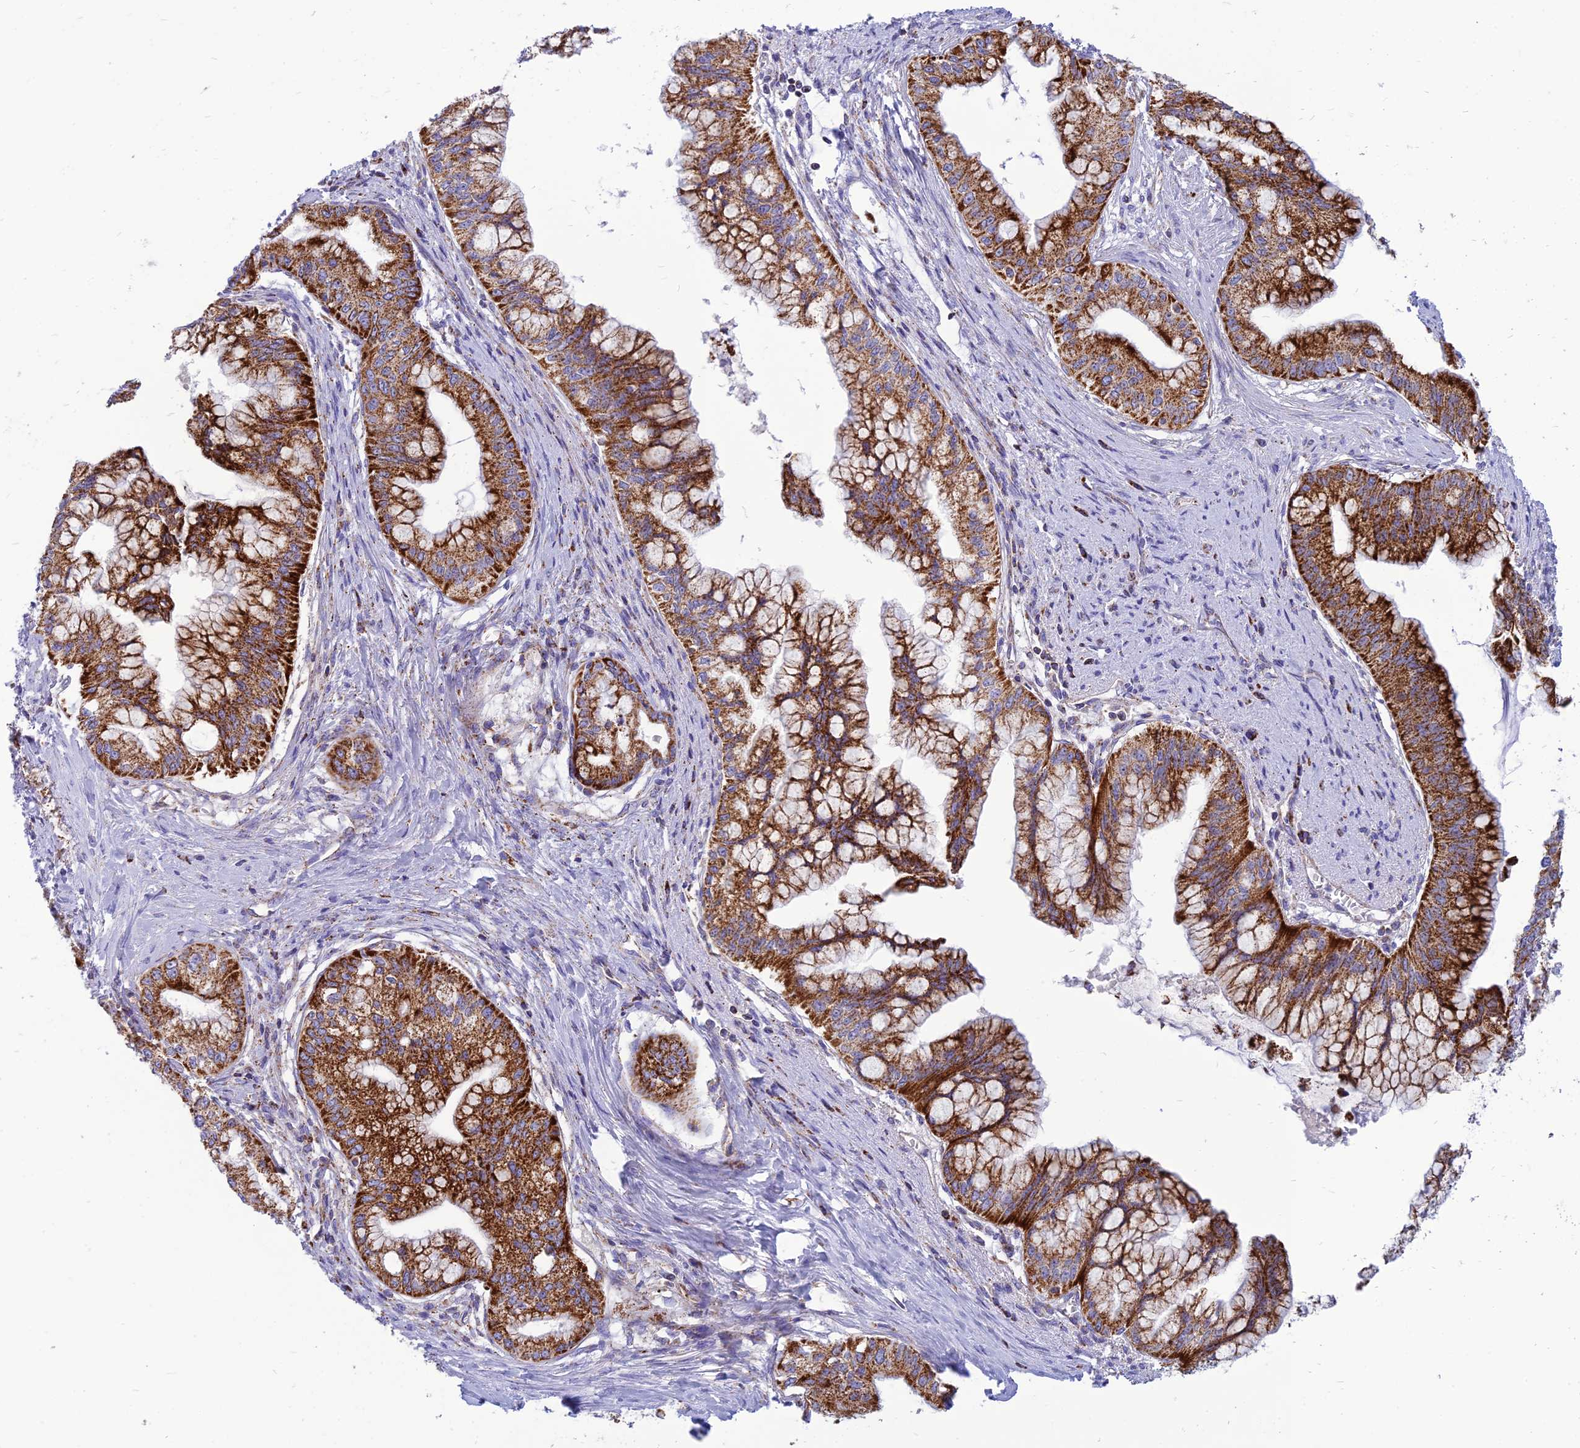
{"staining": {"intensity": "strong", "quantity": ">75%", "location": "cytoplasmic/membranous"}, "tissue": "pancreatic cancer", "cell_type": "Tumor cells", "image_type": "cancer", "snomed": [{"axis": "morphology", "description": "Adenocarcinoma, NOS"}, {"axis": "topography", "description": "Pancreas"}], "caption": "Tumor cells display high levels of strong cytoplasmic/membranous expression in about >75% of cells in pancreatic adenocarcinoma. Nuclei are stained in blue.", "gene": "PACC1", "patient": {"sex": "male", "age": 46}}